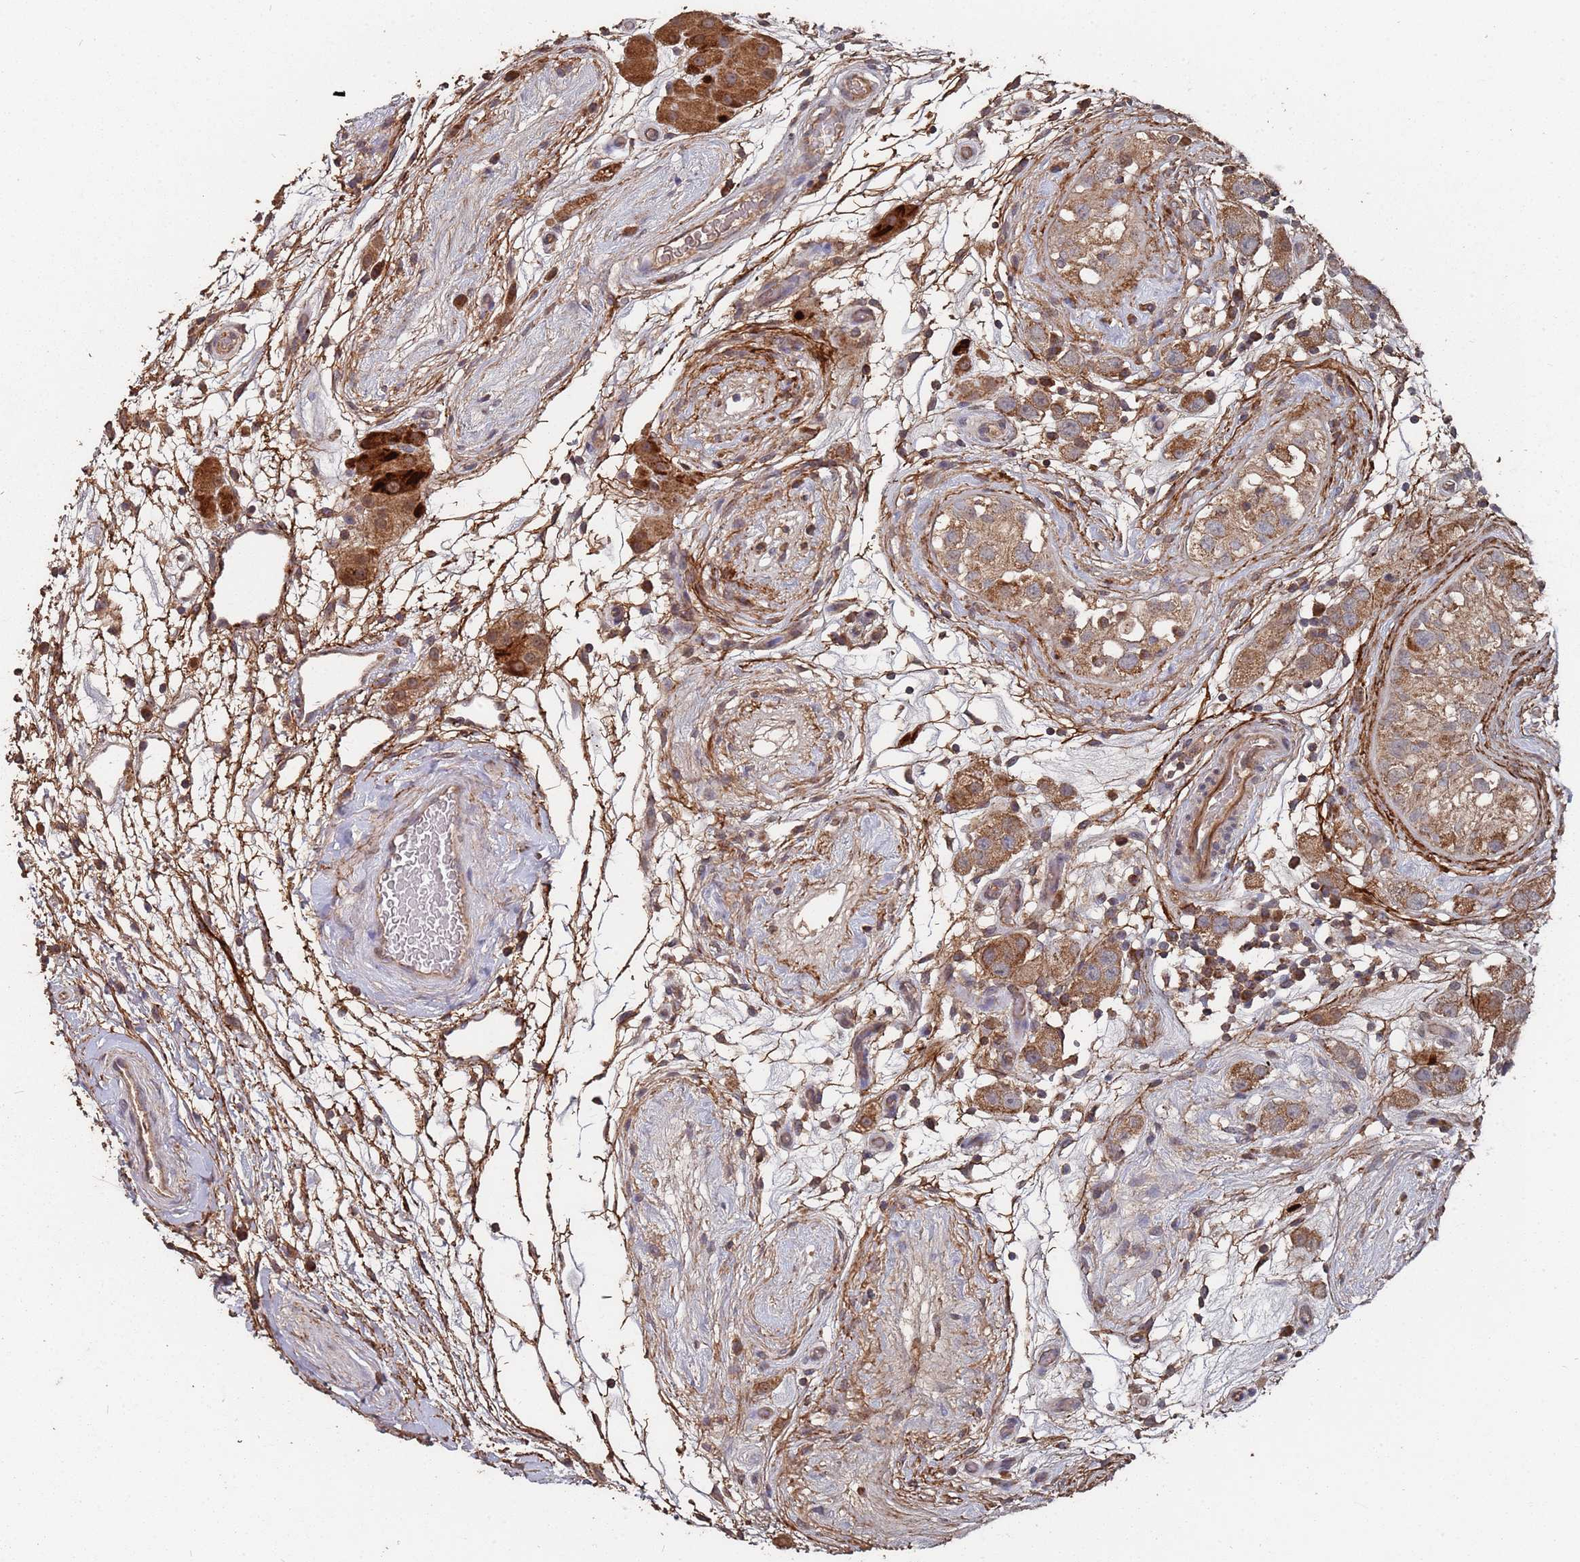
{"staining": {"intensity": "strong", "quantity": ">75%", "location": "cytoplasmic/membranous"}, "tissue": "testis cancer", "cell_type": "Tumor cells", "image_type": "cancer", "snomed": [{"axis": "morphology", "description": "Seminoma, NOS"}, {"axis": "topography", "description": "Testis"}], "caption": "Immunohistochemistry (IHC) image of testis cancer stained for a protein (brown), which exhibits high levels of strong cytoplasmic/membranous expression in approximately >75% of tumor cells.", "gene": "PRORP", "patient": {"sex": "male", "age": 34}}